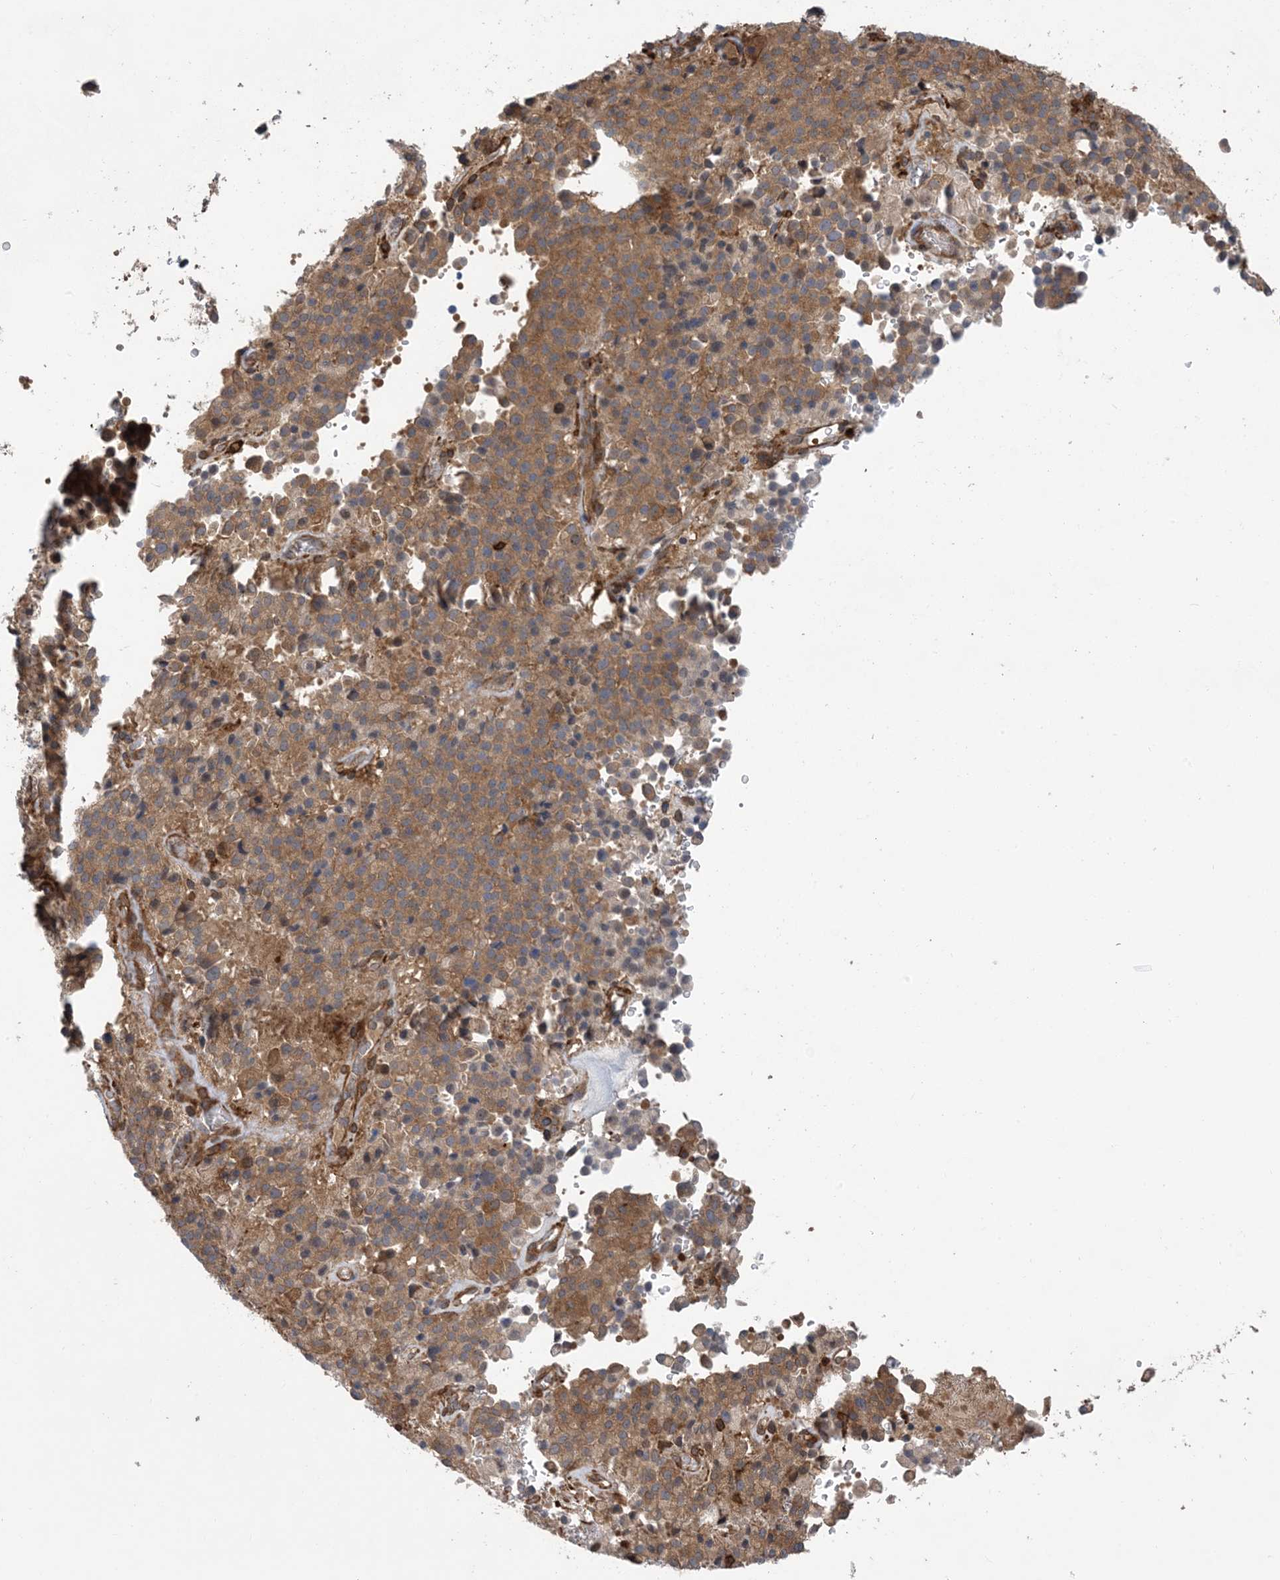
{"staining": {"intensity": "moderate", "quantity": ">75%", "location": "cytoplasmic/membranous"}, "tissue": "pancreatic cancer", "cell_type": "Tumor cells", "image_type": "cancer", "snomed": [{"axis": "morphology", "description": "Adenocarcinoma, NOS"}, {"axis": "topography", "description": "Pancreas"}], "caption": "A high-resolution micrograph shows IHC staining of adenocarcinoma (pancreatic), which exhibits moderate cytoplasmic/membranous positivity in approximately >75% of tumor cells. (brown staining indicates protein expression, while blue staining denotes nuclei).", "gene": "HS1BP3", "patient": {"sex": "male", "age": 65}}